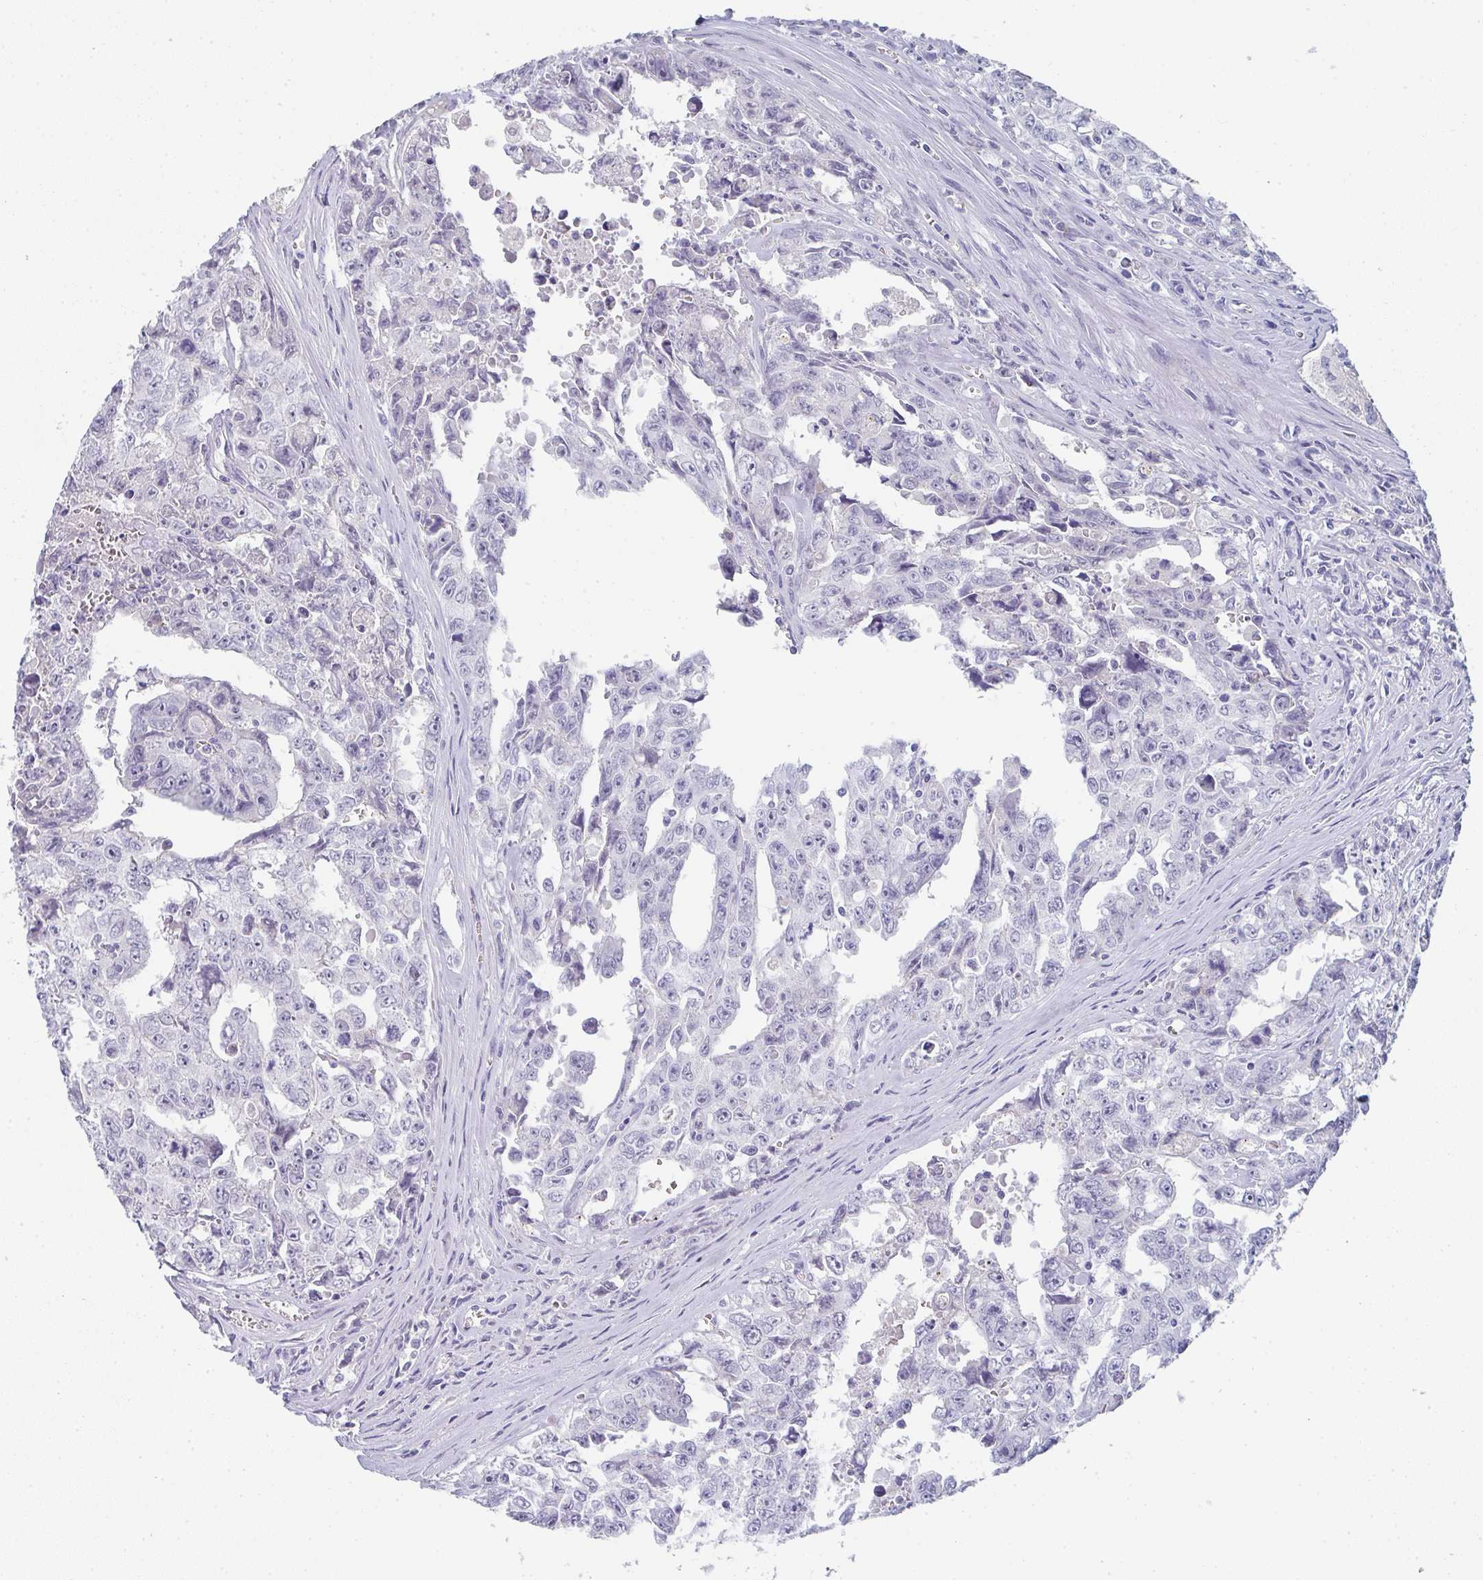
{"staining": {"intensity": "negative", "quantity": "none", "location": "none"}, "tissue": "testis cancer", "cell_type": "Tumor cells", "image_type": "cancer", "snomed": [{"axis": "morphology", "description": "Carcinoma, Embryonal, NOS"}, {"axis": "topography", "description": "Testis"}], "caption": "The immunohistochemistry (IHC) micrograph has no significant expression in tumor cells of embryonal carcinoma (testis) tissue. (DAB immunohistochemistry, high magnification).", "gene": "NOXRED1", "patient": {"sex": "male", "age": 24}}